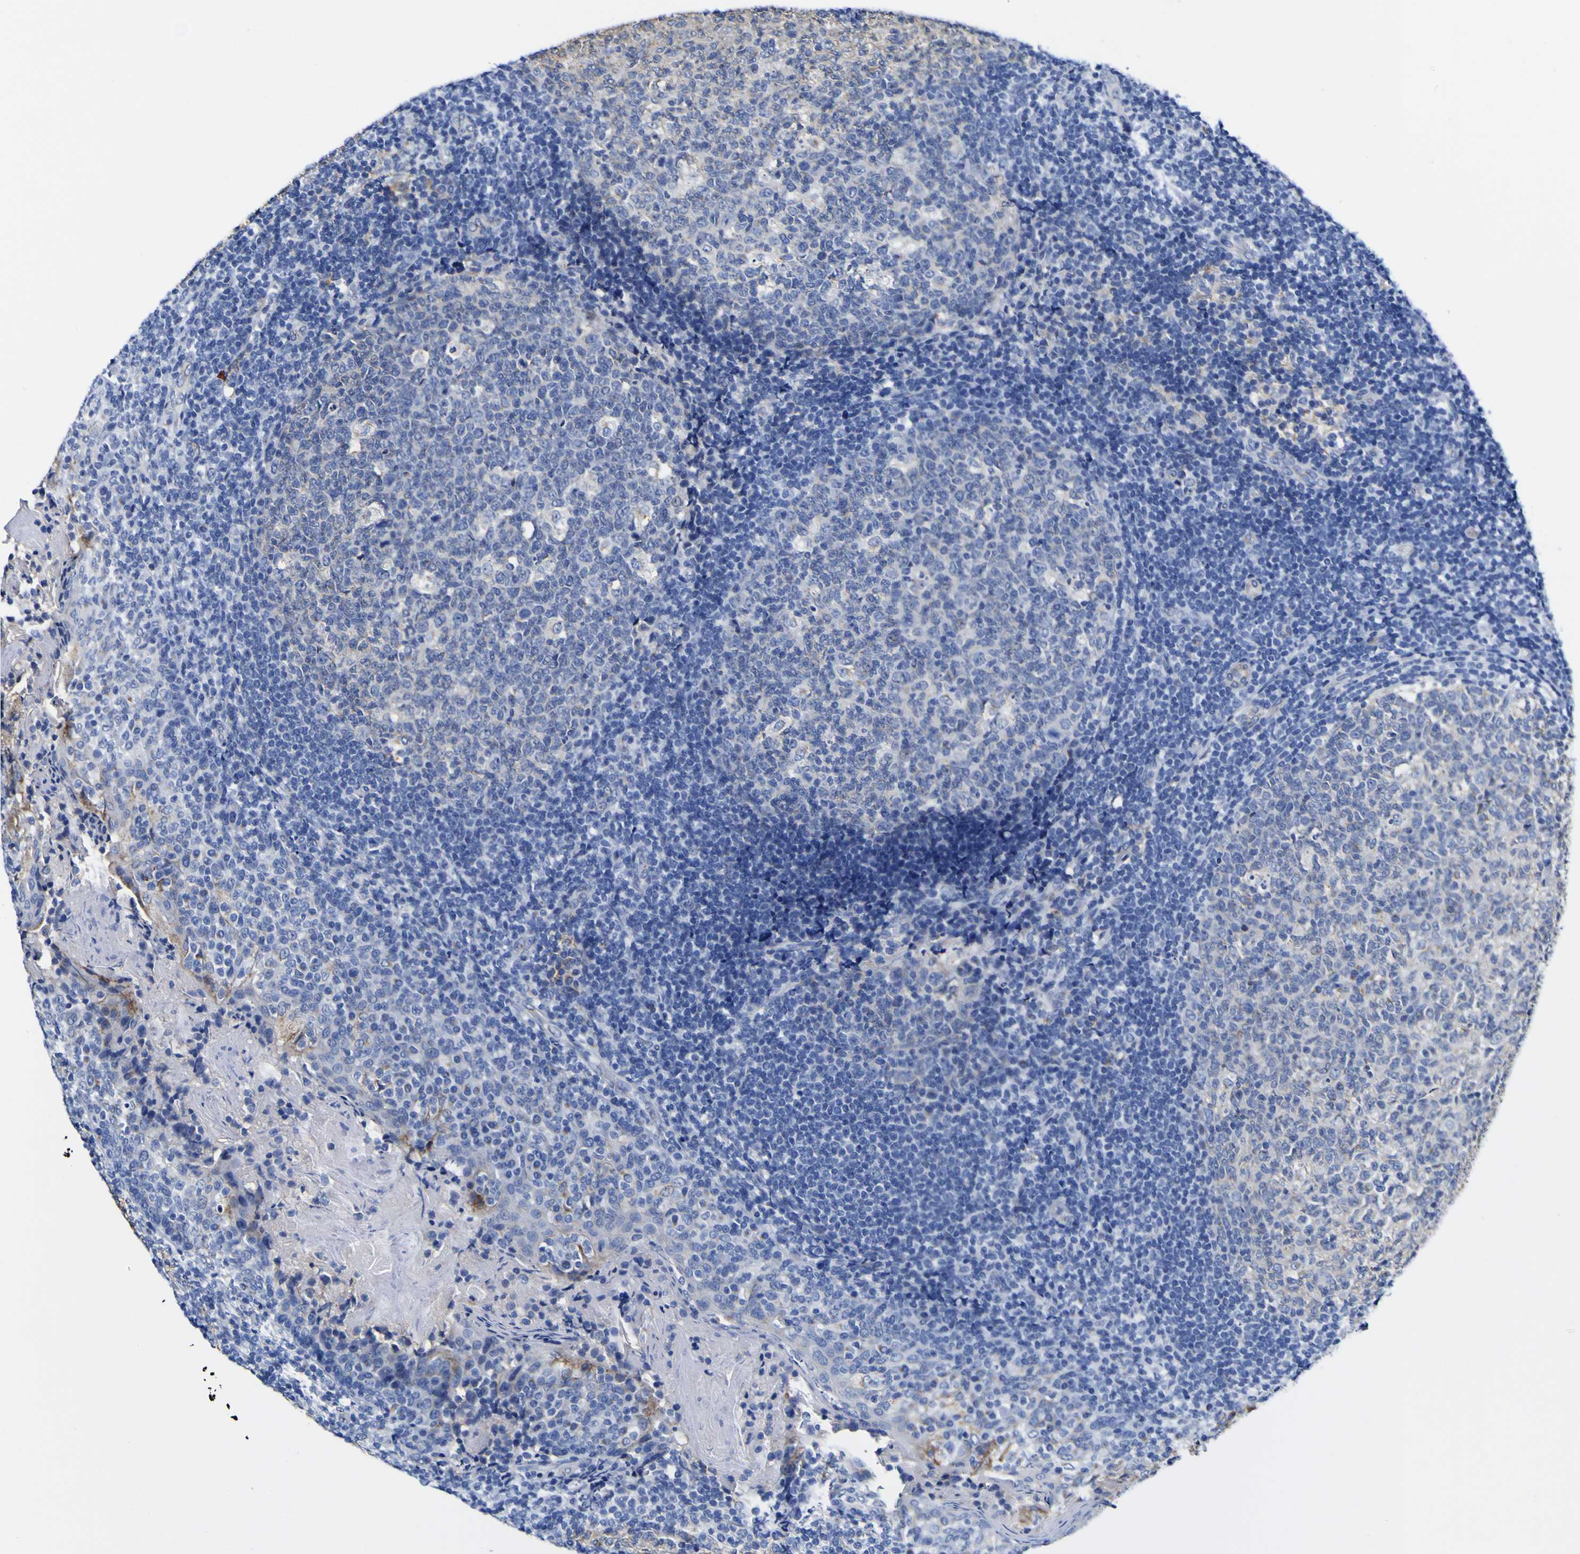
{"staining": {"intensity": "weak", "quantity": "<25%", "location": "cytoplasmic/membranous"}, "tissue": "tonsil", "cell_type": "Germinal center cells", "image_type": "normal", "snomed": [{"axis": "morphology", "description": "Normal tissue, NOS"}, {"axis": "topography", "description": "Tonsil"}], "caption": "Immunohistochemistry of unremarkable human tonsil reveals no staining in germinal center cells.", "gene": "GOLM1", "patient": {"sex": "female", "age": 19}}